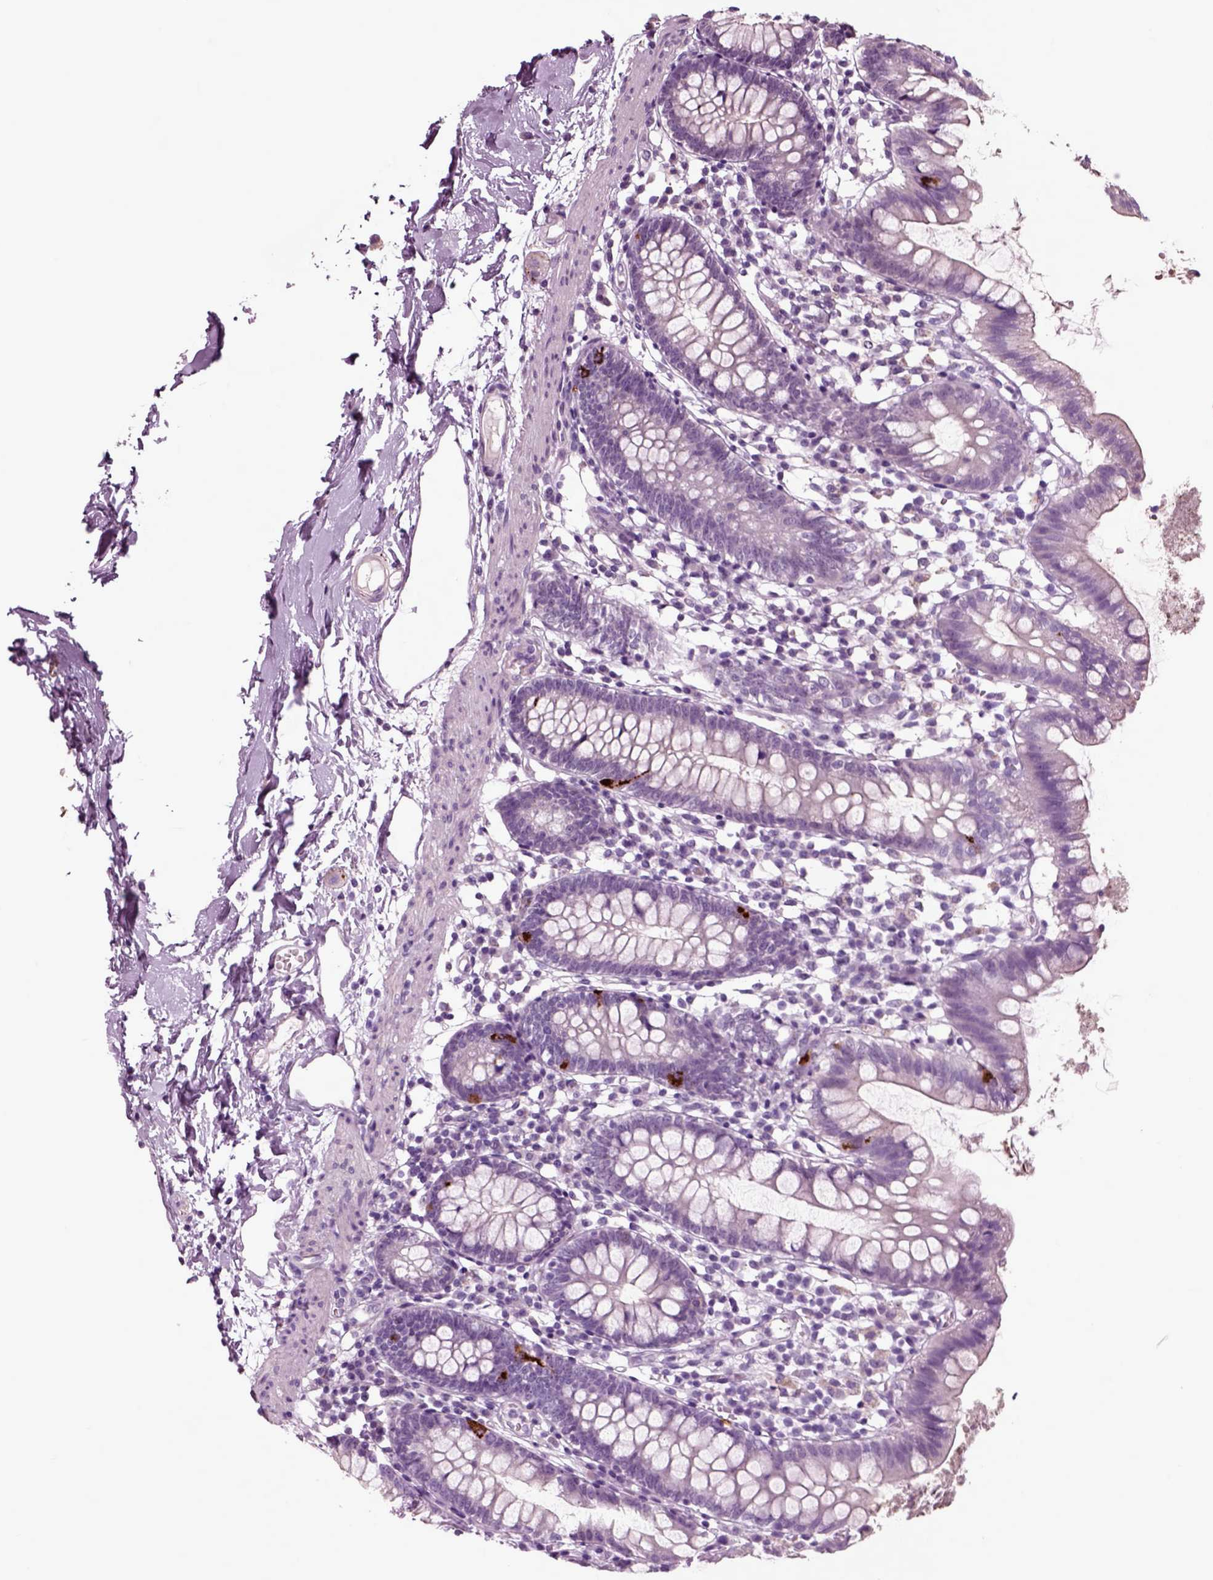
{"staining": {"intensity": "strong", "quantity": "<25%", "location": "cytoplasmic/membranous"}, "tissue": "small intestine", "cell_type": "Glandular cells", "image_type": "normal", "snomed": [{"axis": "morphology", "description": "Normal tissue, NOS"}, {"axis": "topography", "description": "Small intestine"}], "caption": "High-magnification brightfield microscopy of benign small intestine stained with DAB (3,3'-diaminobenzidine) (brown) and counterstained with hematoxylin (blue). glandular cells exhibit strong cytoplasmic/membranous staining is identified in approximately<25% of cells.", "gene": "CHGB", "patient": {"sex": "female", "age": 90}}